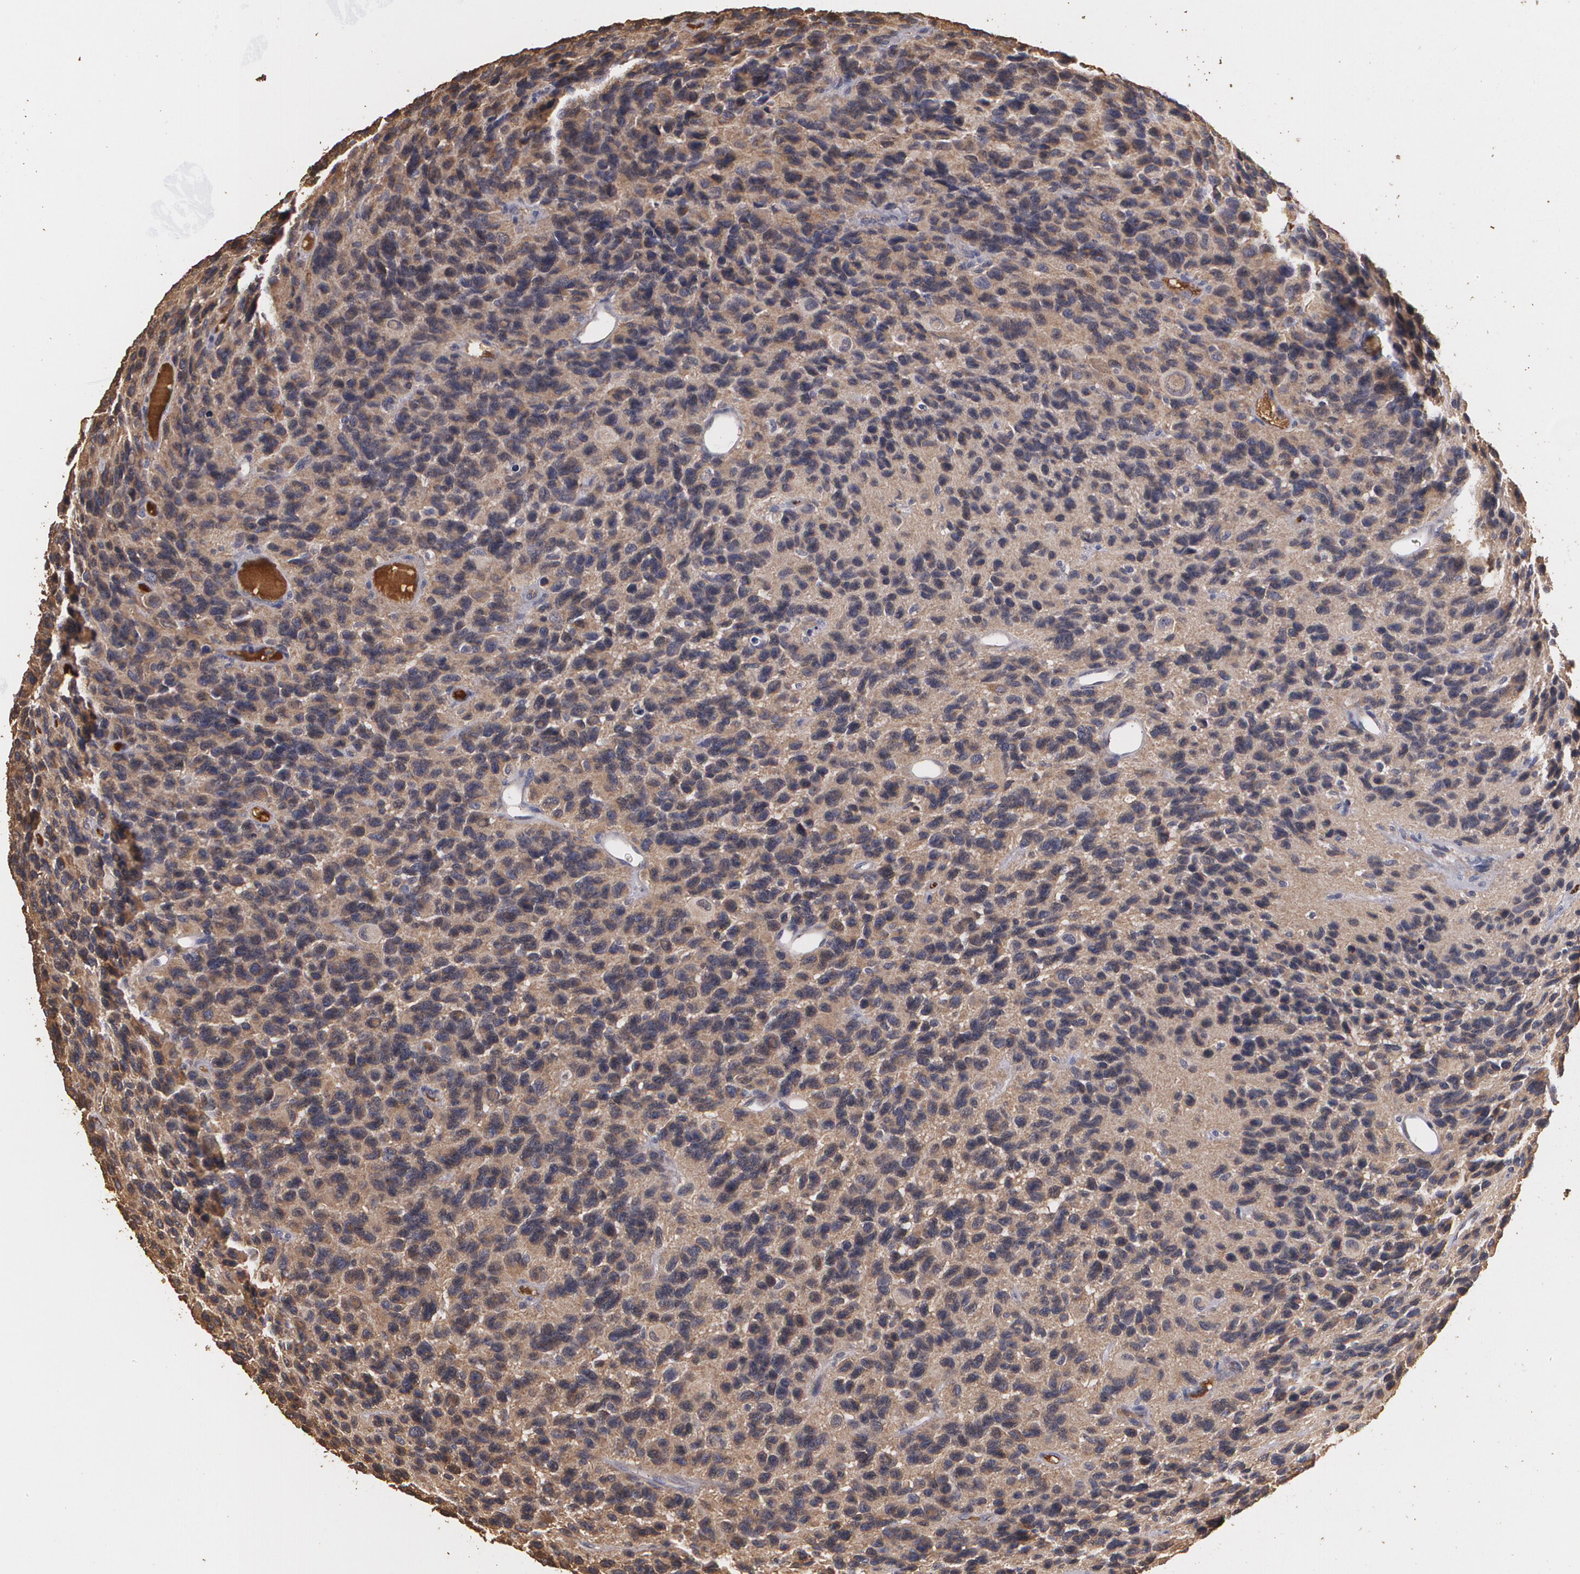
{"staining": {"intensity": "weak", "quantity": ">75%", "location": "cytoplasmic/membranous"}, "tissue": "glioma", "cell_type": "Tumor cells", "image_type": "cancer", "snomed": [{"axis": "morphology", "description": "Glioma, malignant, High grade"}, {"axis": "topography", "description": "Brain"}], "caption": "Protein analysis of malignant glioma (high-grade) tissue demonstrates weak cytoplasmic/membranous staining in about >75% of tumor cells.", "gene": "PON1", "patient": {"sex": "male", "age": 77}}